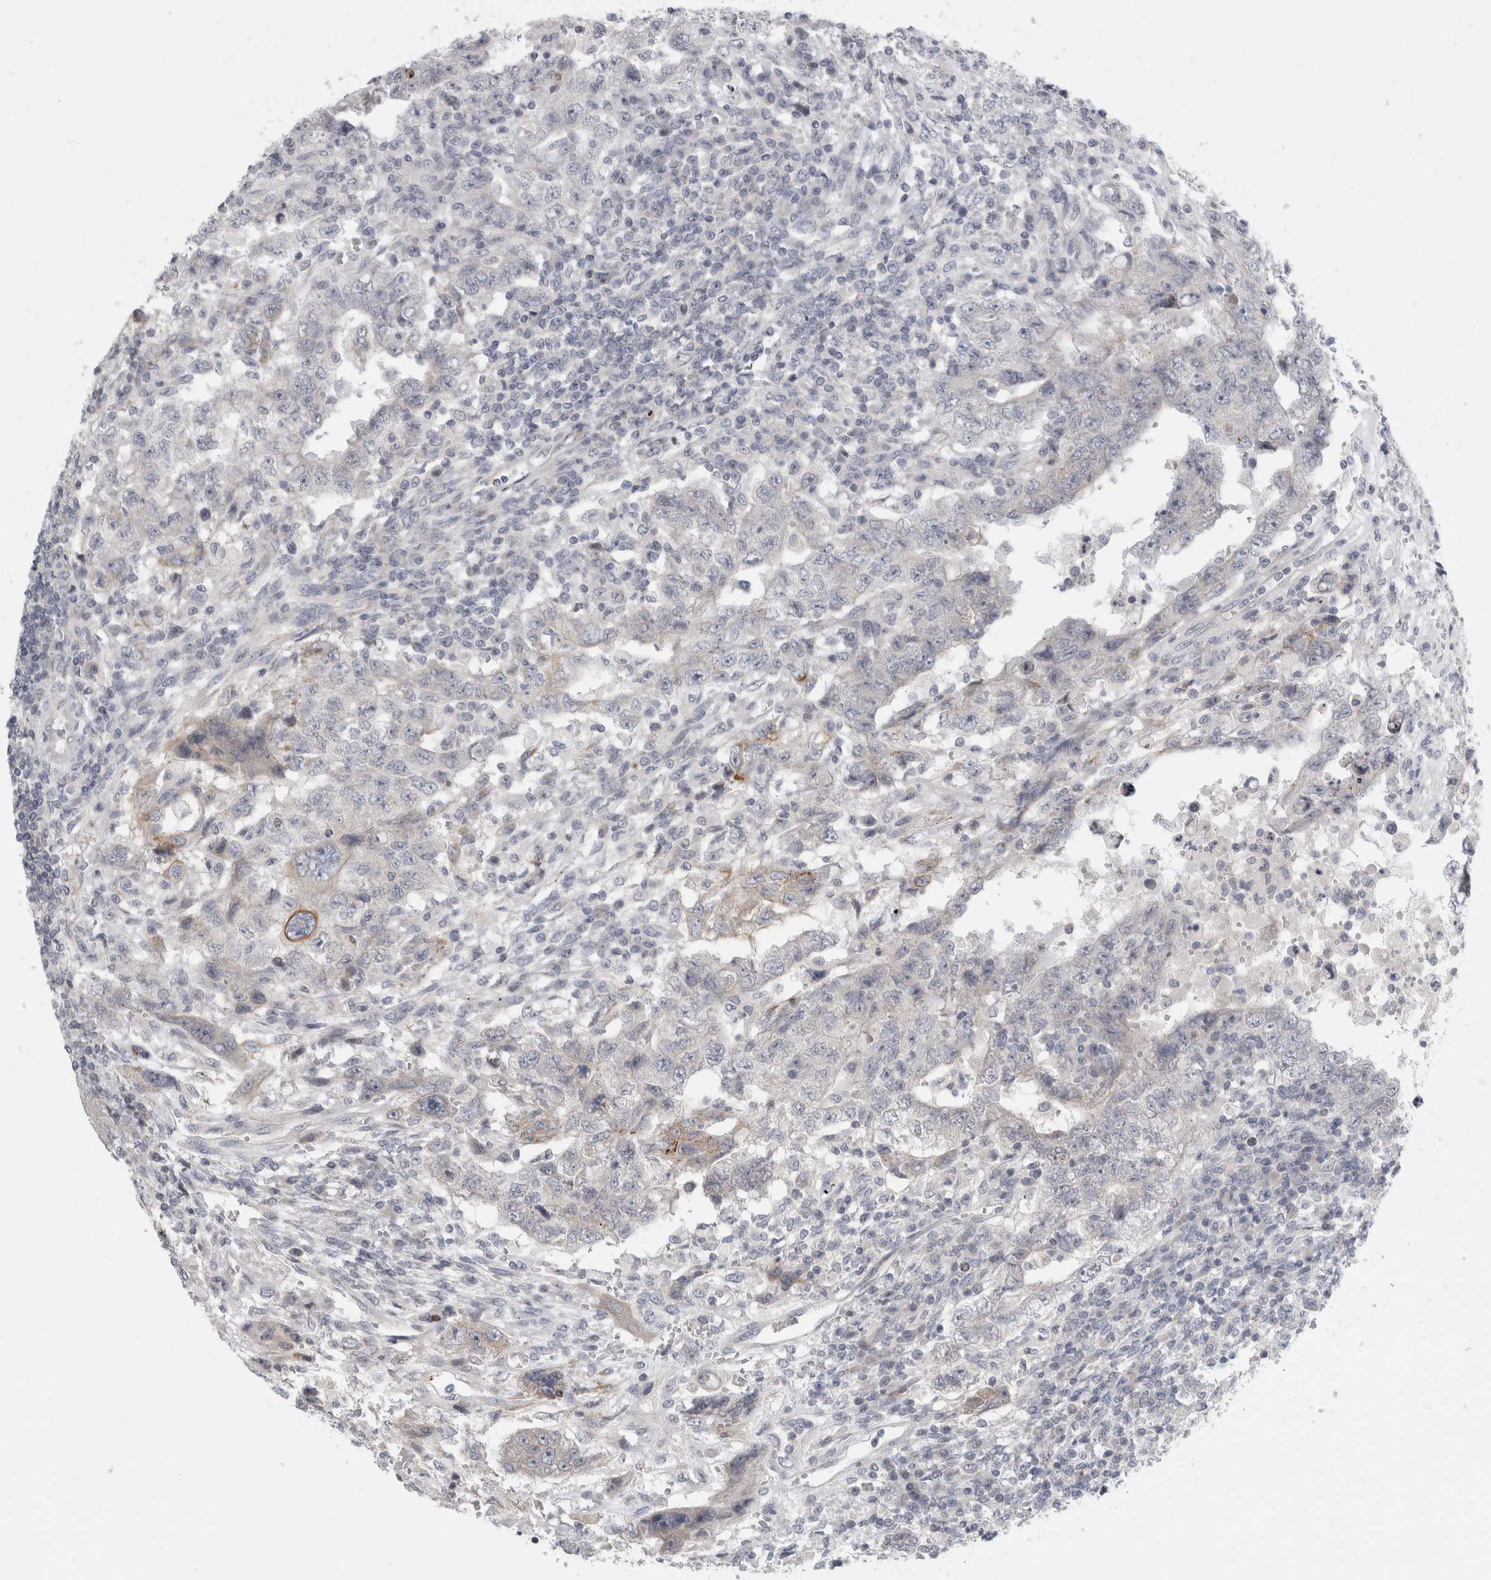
{"staining": {"intensity": "negative", "quantity": "none", "location": "none"}, "tissue": "testis cancer", "cell_type": "Tumor cells", "image_type": "cancer", "snomed": [{"axis": "morphology", "description": "Carcinoma, Embryonal, NOS"}, {"axis": "topography", "description": "Testis"}], "caption": "This is an immunohistochemistry photomicrograph of embryonal carcinoma (testis). There is no staining in tumor cells.", "gene": "UTP25", "patient": {"sex": "male", "age": 26}}